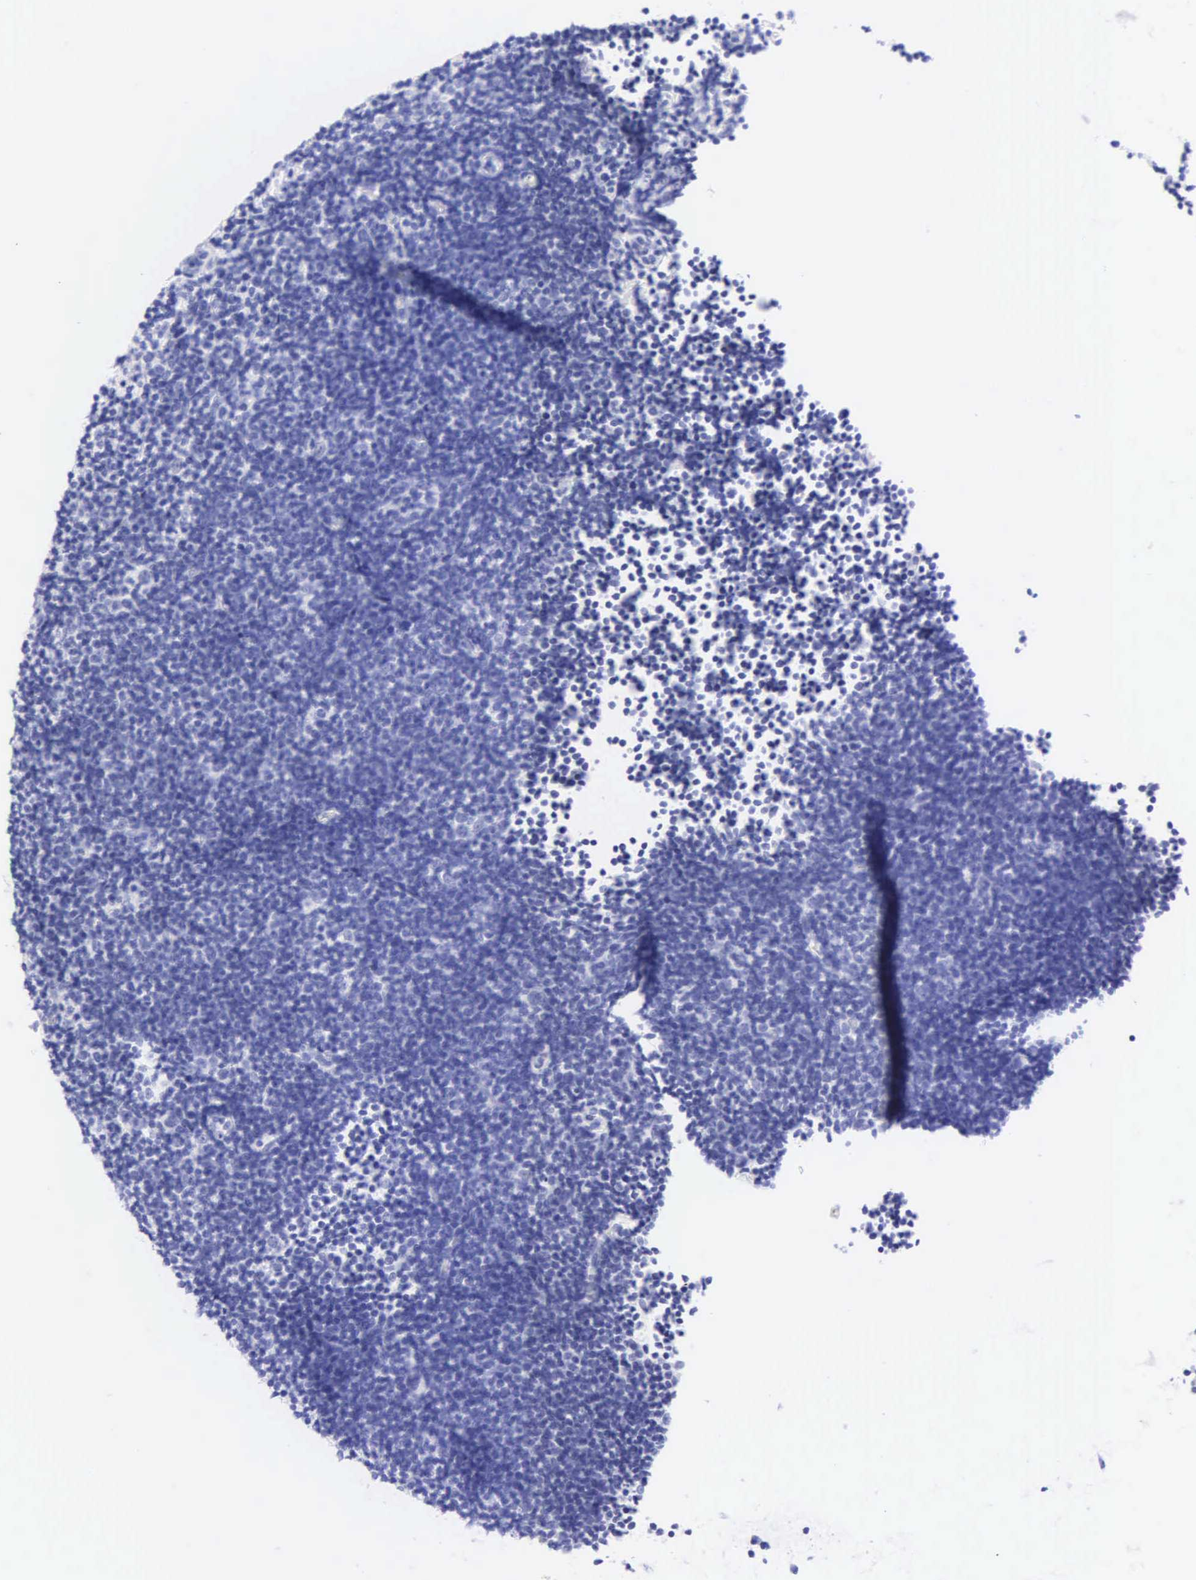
{"staining": {"intensity": "negative", "quantity": "none", "location": "none"}, "tissue": "lymphoma", "cell_type": "Tumor cells", "image_type": "cancer", "snomed": [{"axis": "morphology", "description": "Malignant lymphoma, non-Hodgkin's type, Low grade"}, {"axis": "topography", "description": "Lymph node"}], "caption": "Protein analysis of lymphoma exhibits no significant staining in tumor cells.", "gene": "KRT20", "patient": {"sex": "male", "age": 49}}